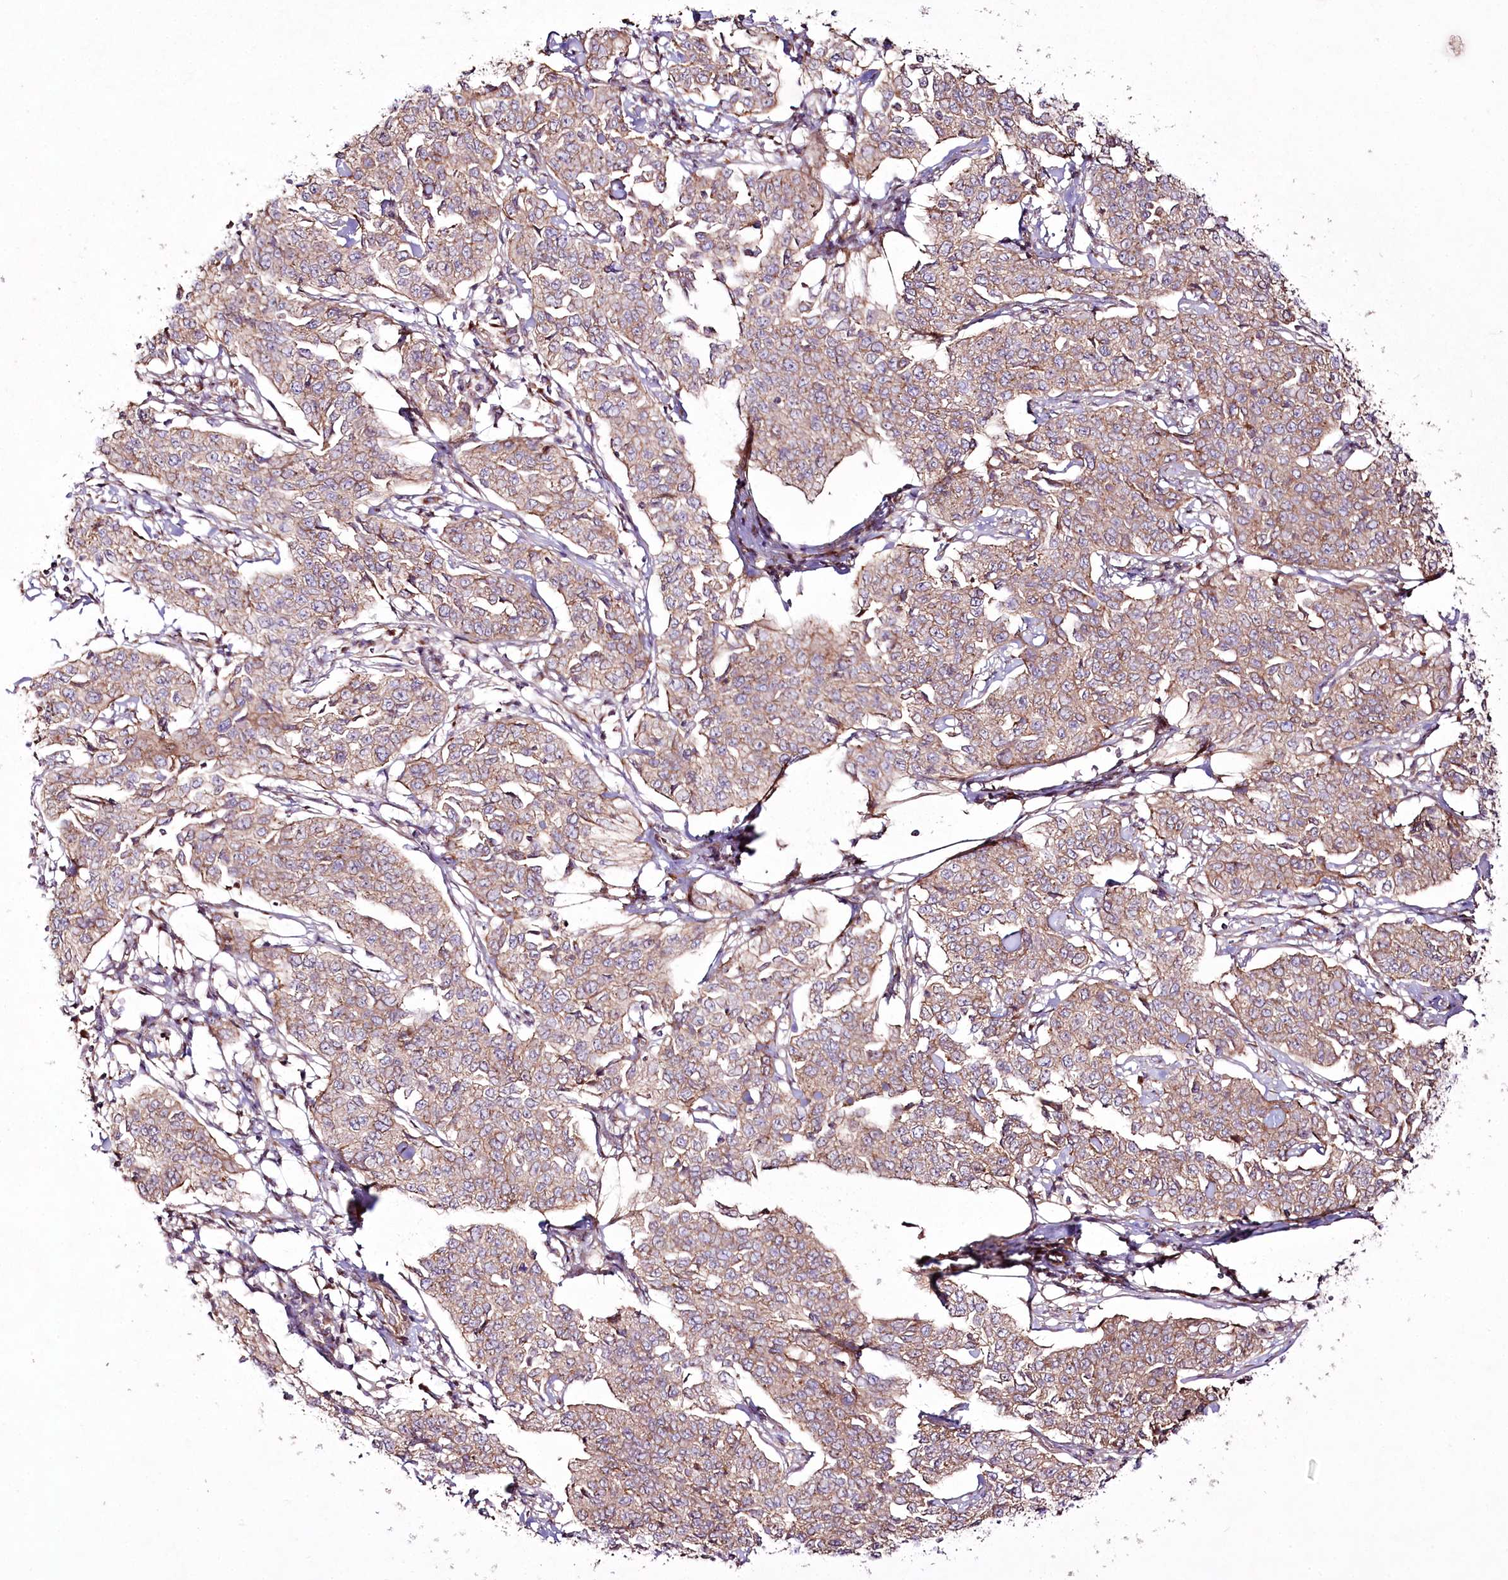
{"staining": {"intensity": "weak", "quantity": ">75%", "location": "cytoplasmic/membranous"}, "tissue": "cervical cancer", "cell_type": "Tumor cells", "image_type": "cancer", "snomed": [{"axis": "morphology", "description": "Squamous cell carcinoma, NOS"}, {"axis": "topography", "description": "Cervix"}], "caption": "Cervical cancer stained with IHC demonstrates weak cytoplasmic/membranous expression in about >75% of tumor cells.", "gene": "REXO2", "patient": {"sex": "female", "age": 35}}